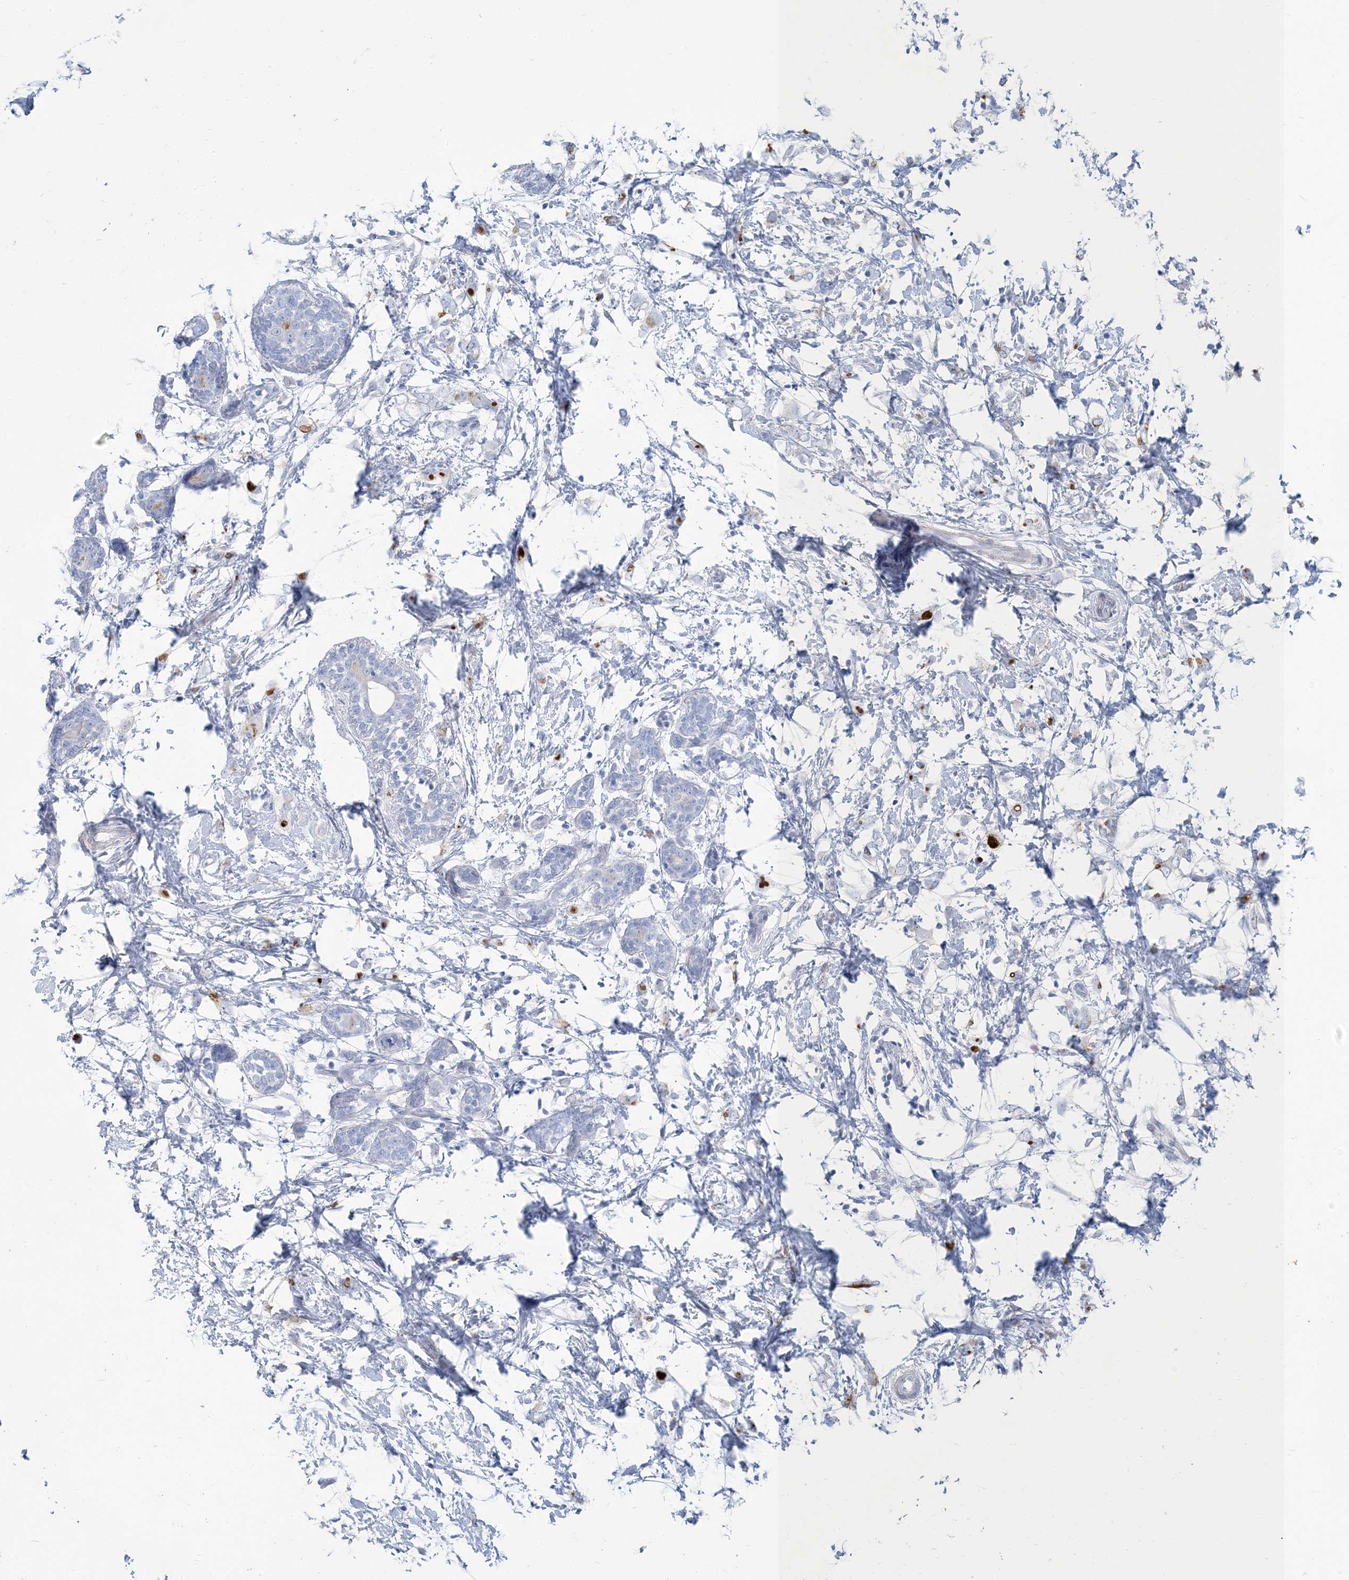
{"staining": {"intensity": "negative", "quantity": "none", "location": "none"}, "tissue": "breast cancer", "cell_type": "Tumor cells", "image_type": "cancer", "snomed": [{"axis": "morphology", "description": "Normal tissue, NOS"}, {"axis": "morphology", "description": "Lobular carcinoma"}, {"axis": "topography", "description": "Breast"}], "caption": "This histopathology image is of breast cancer stained with immunohistochemistry to label a protein in brown with the nuclei are counter-stained blue. There is no staining in tumor cells.", "gene": "MOXD1", "patient": {"sex": "female", "age": 47}}